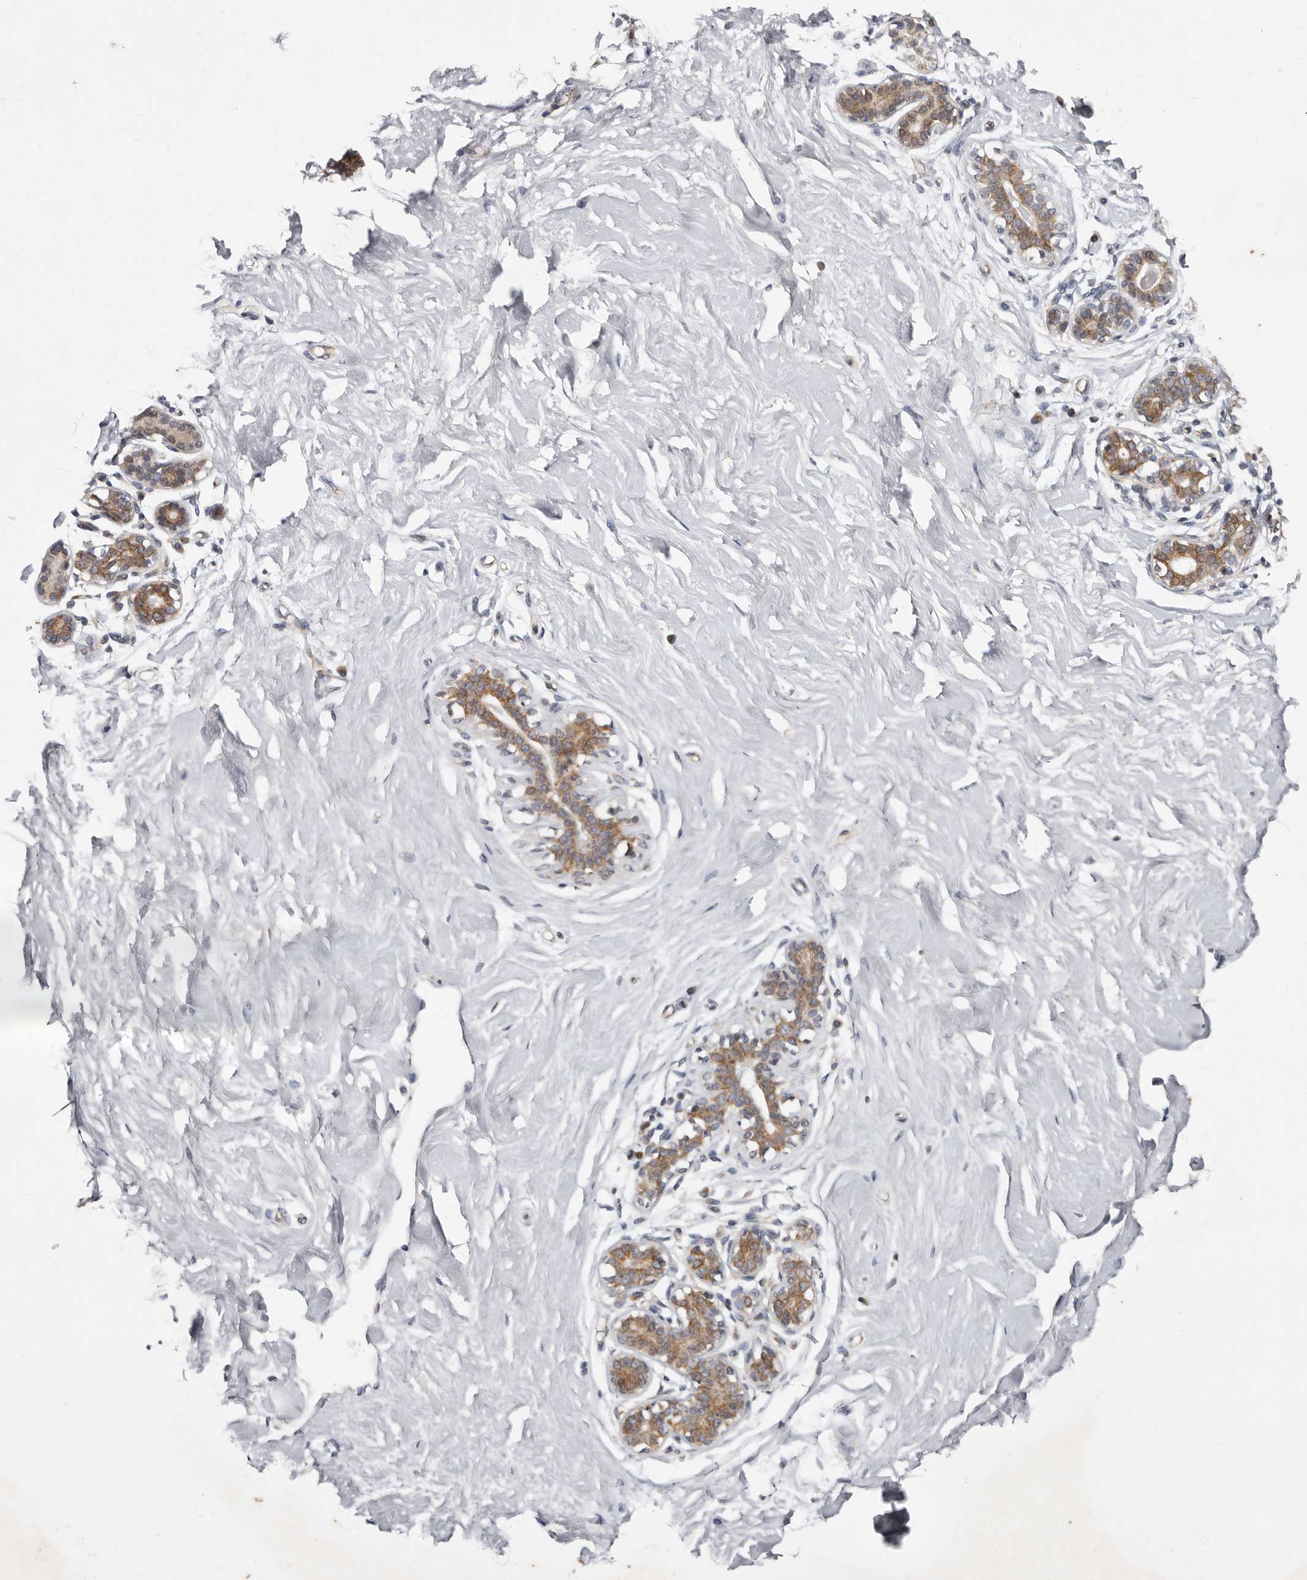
{"staining": {"intensity": "negative", "quantity": "none", "location": "none"}, "tissue": "breast", "cell_type": "Adipocytes", "image_type": "normal", "snomed": [{"axis": "morphology", "description": "Normal tissue, NOS"}, {"axis": "morphology", "description": "Adenoma, NOS"}, {"axis": "topography", "description": "Breast"}], "caption": "Human breast stained for a protein using IHC reveals no expression in adipocytes.", "gene": "TIMM17B", "patient": {"sex": "female", "age": 23}}